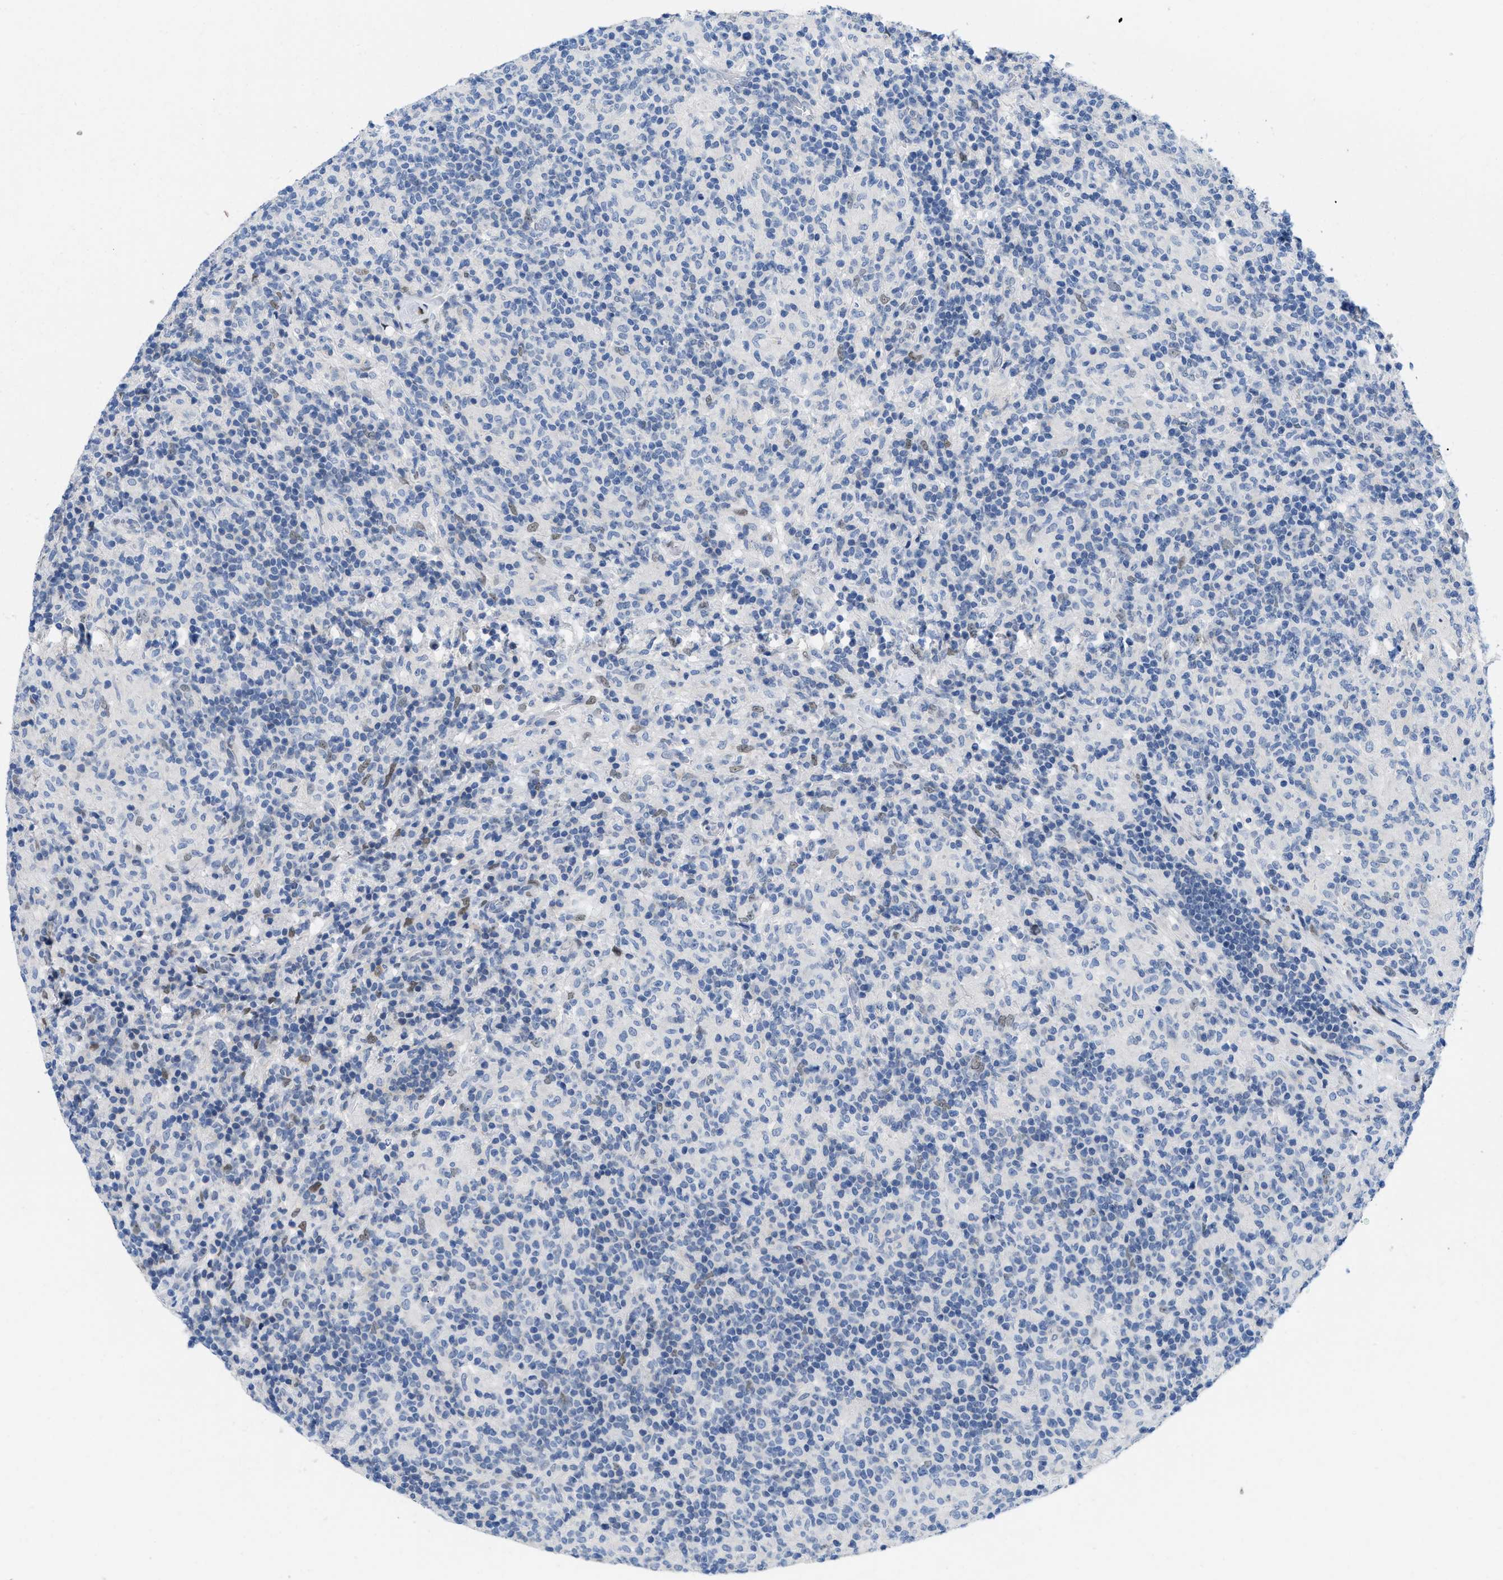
{"staining": {"intensity": "negative", "quantity": "none", "location": "none"}, "tissue": "lymphoma", "cell_type": "Tumor cells", "image_type": "cancer", "snomed": [{"axis": "morphology", "description": "Hodgkin's disease, NOS"}, {"axis": "topography", "description": "Lymph node"}], "caption": "High magnification brightfield microscopy of Hodgkin's disease stained with DAB (brown) and counterstained with hematoxylin (blue): tumor cells show no significant staining.", "gene": "NFIX", "patient": {"sex": "male", "age": 70}}